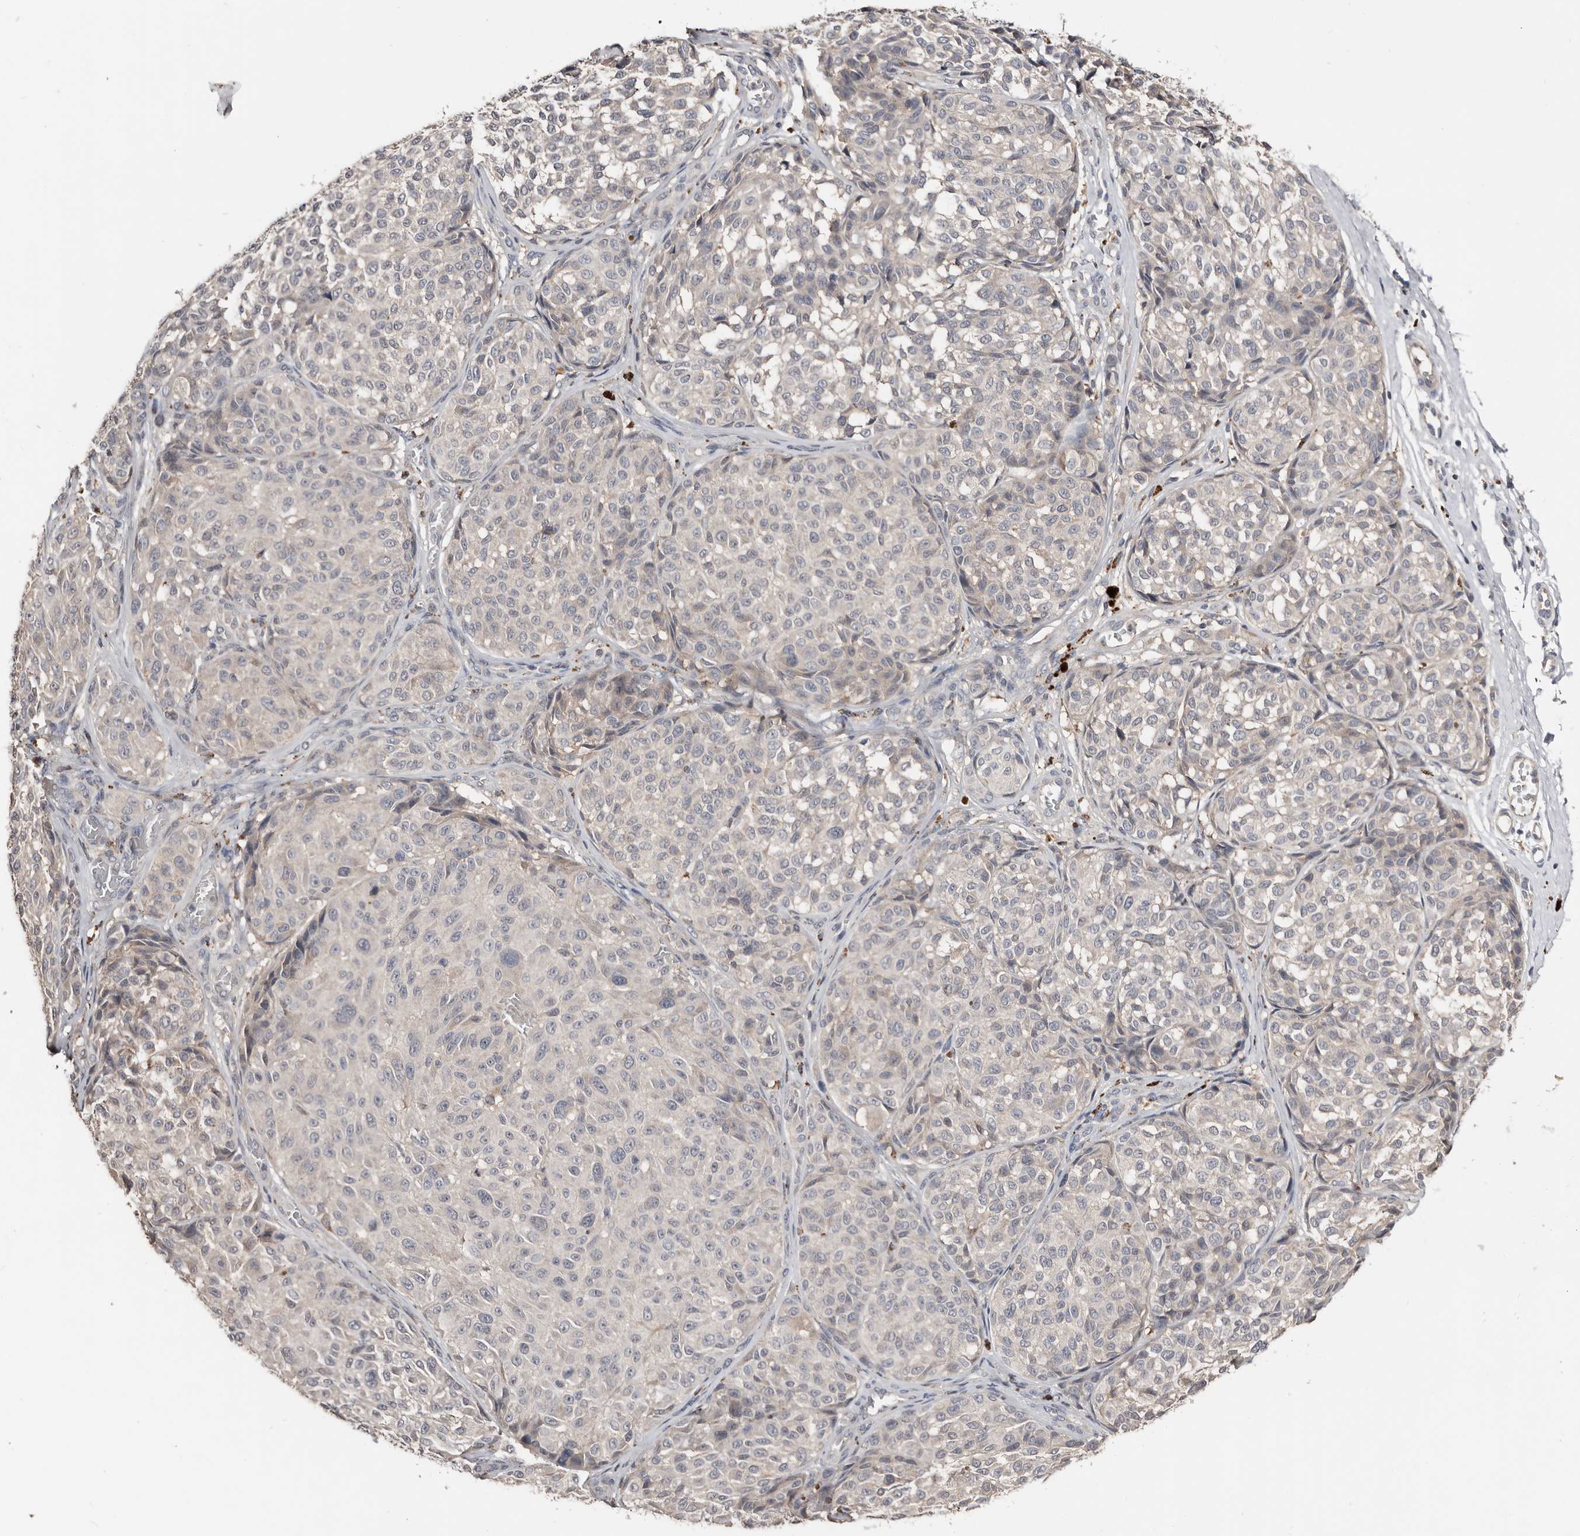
{"staining": {"intensity": "negative", "quantity": "none", "location": "none"}, "tissue": "melanoma", "cell_type": "Tumor cells", "image_type": "cancer", "snomed": [{"axis": "morphology", "description": "Malignant melanoma, NOS"}, {"axis": "topography", "description": "Skin"}], "caption": "IHC histopathology image of neoplastic tissue: human malignant melanoma stained with DAB exhibits no significant protein expression in tumor cells.", "gene": "SLC39A2", "patient": {"sex": "male", "age": 83}}